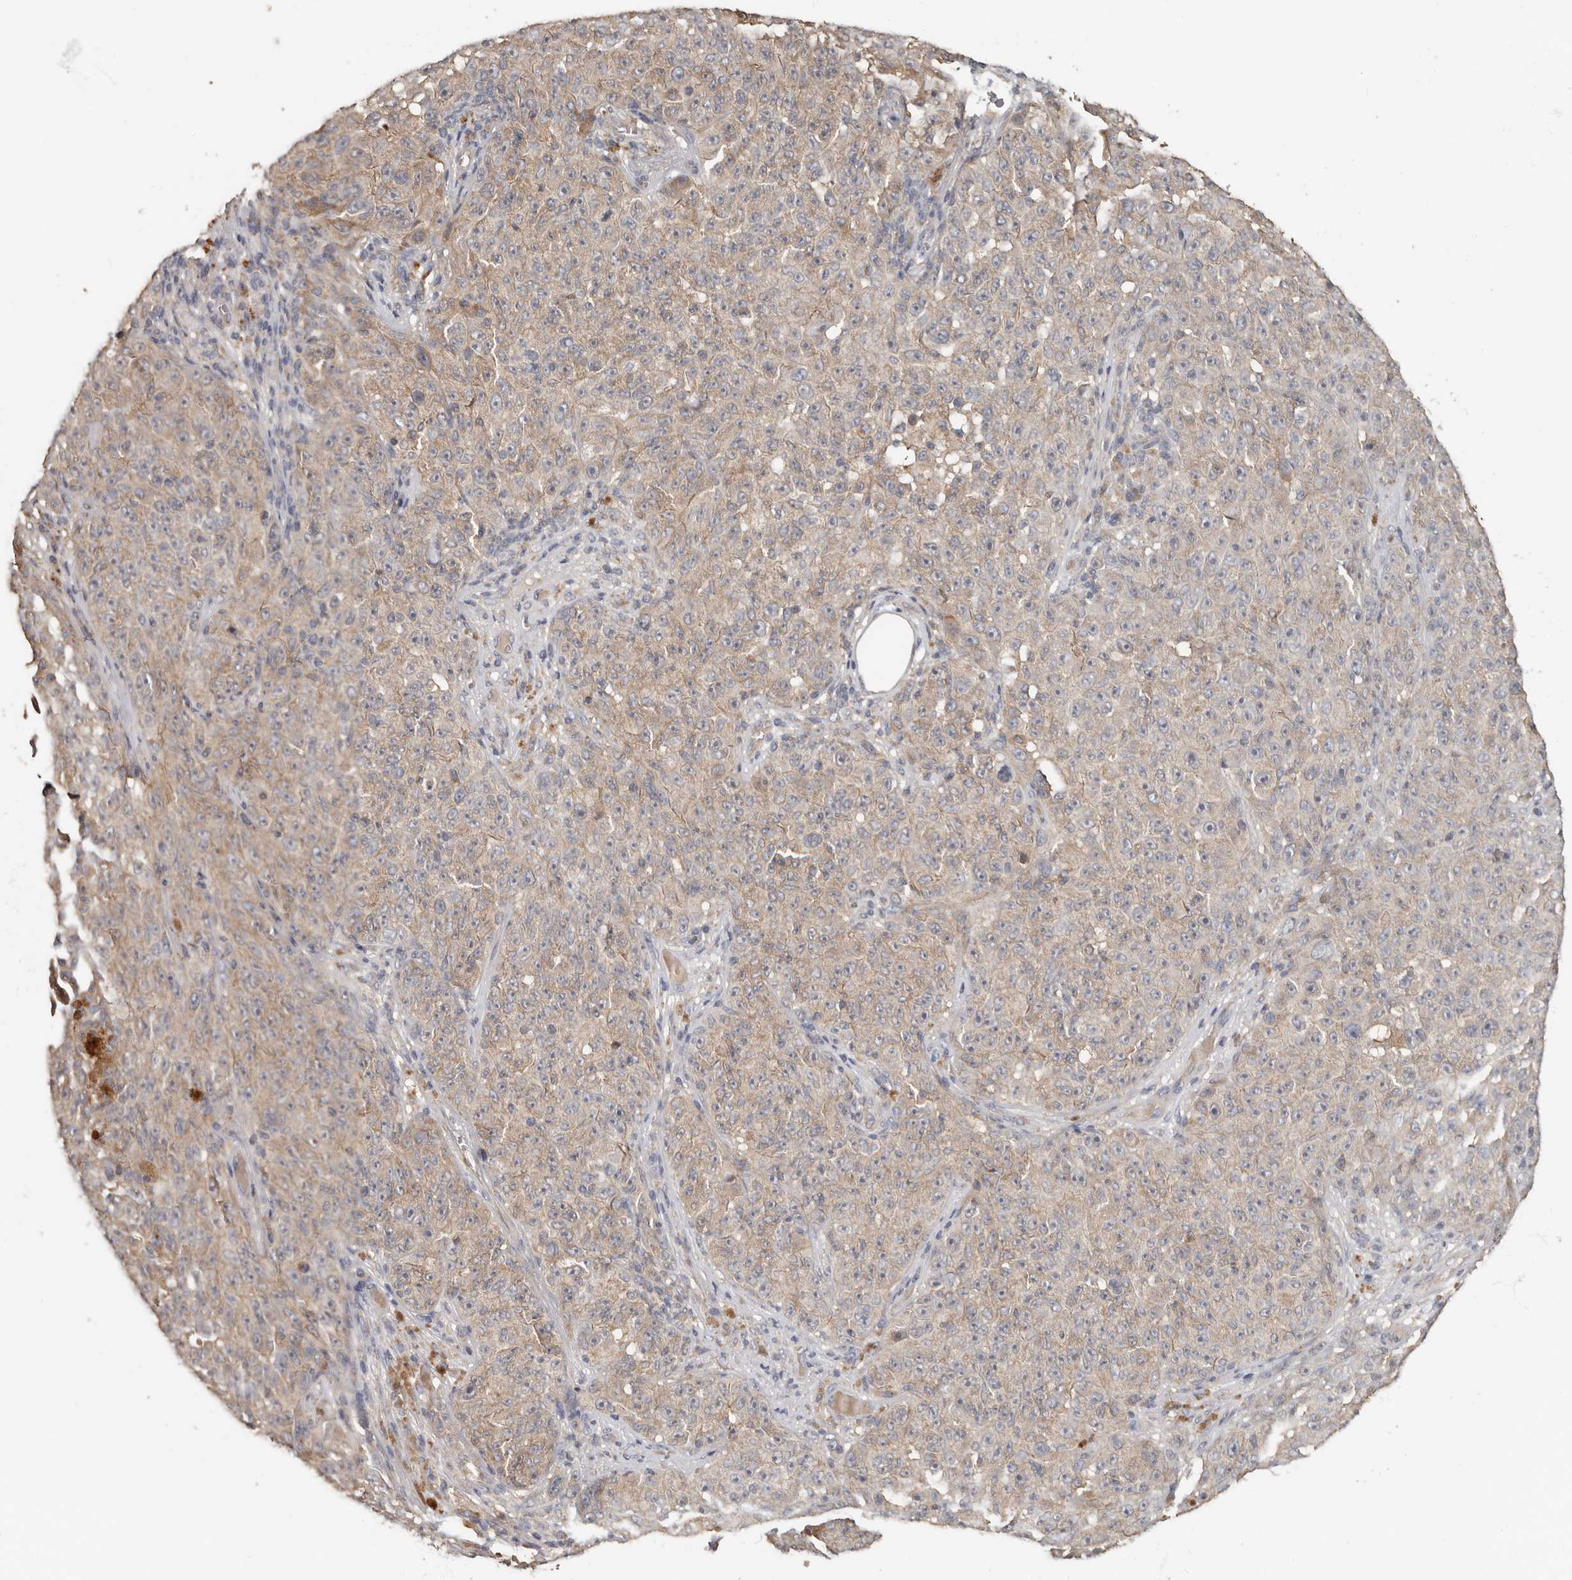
{"staining": {"intensity": "weak", "quantity": "<25%", "location": "cytoplasmic/membranous"}, "tissue": "melanoma", "cell_type": "Tumor cells", "image_type": "cancer", "snomed": [{"axis": "morphology", "description": "Malignant melanoma, NOS"}, {"axis": "topography", "description": "Skin"}], "caption": "The IHC histopathology image has no significant expression in tumor cells of melanoma tissue. (Brightfield microscopy of DAB immunohistochemistry at high magnification).", "gene": "KIF26B", "patient": {"sex": "female", "age": 82}}